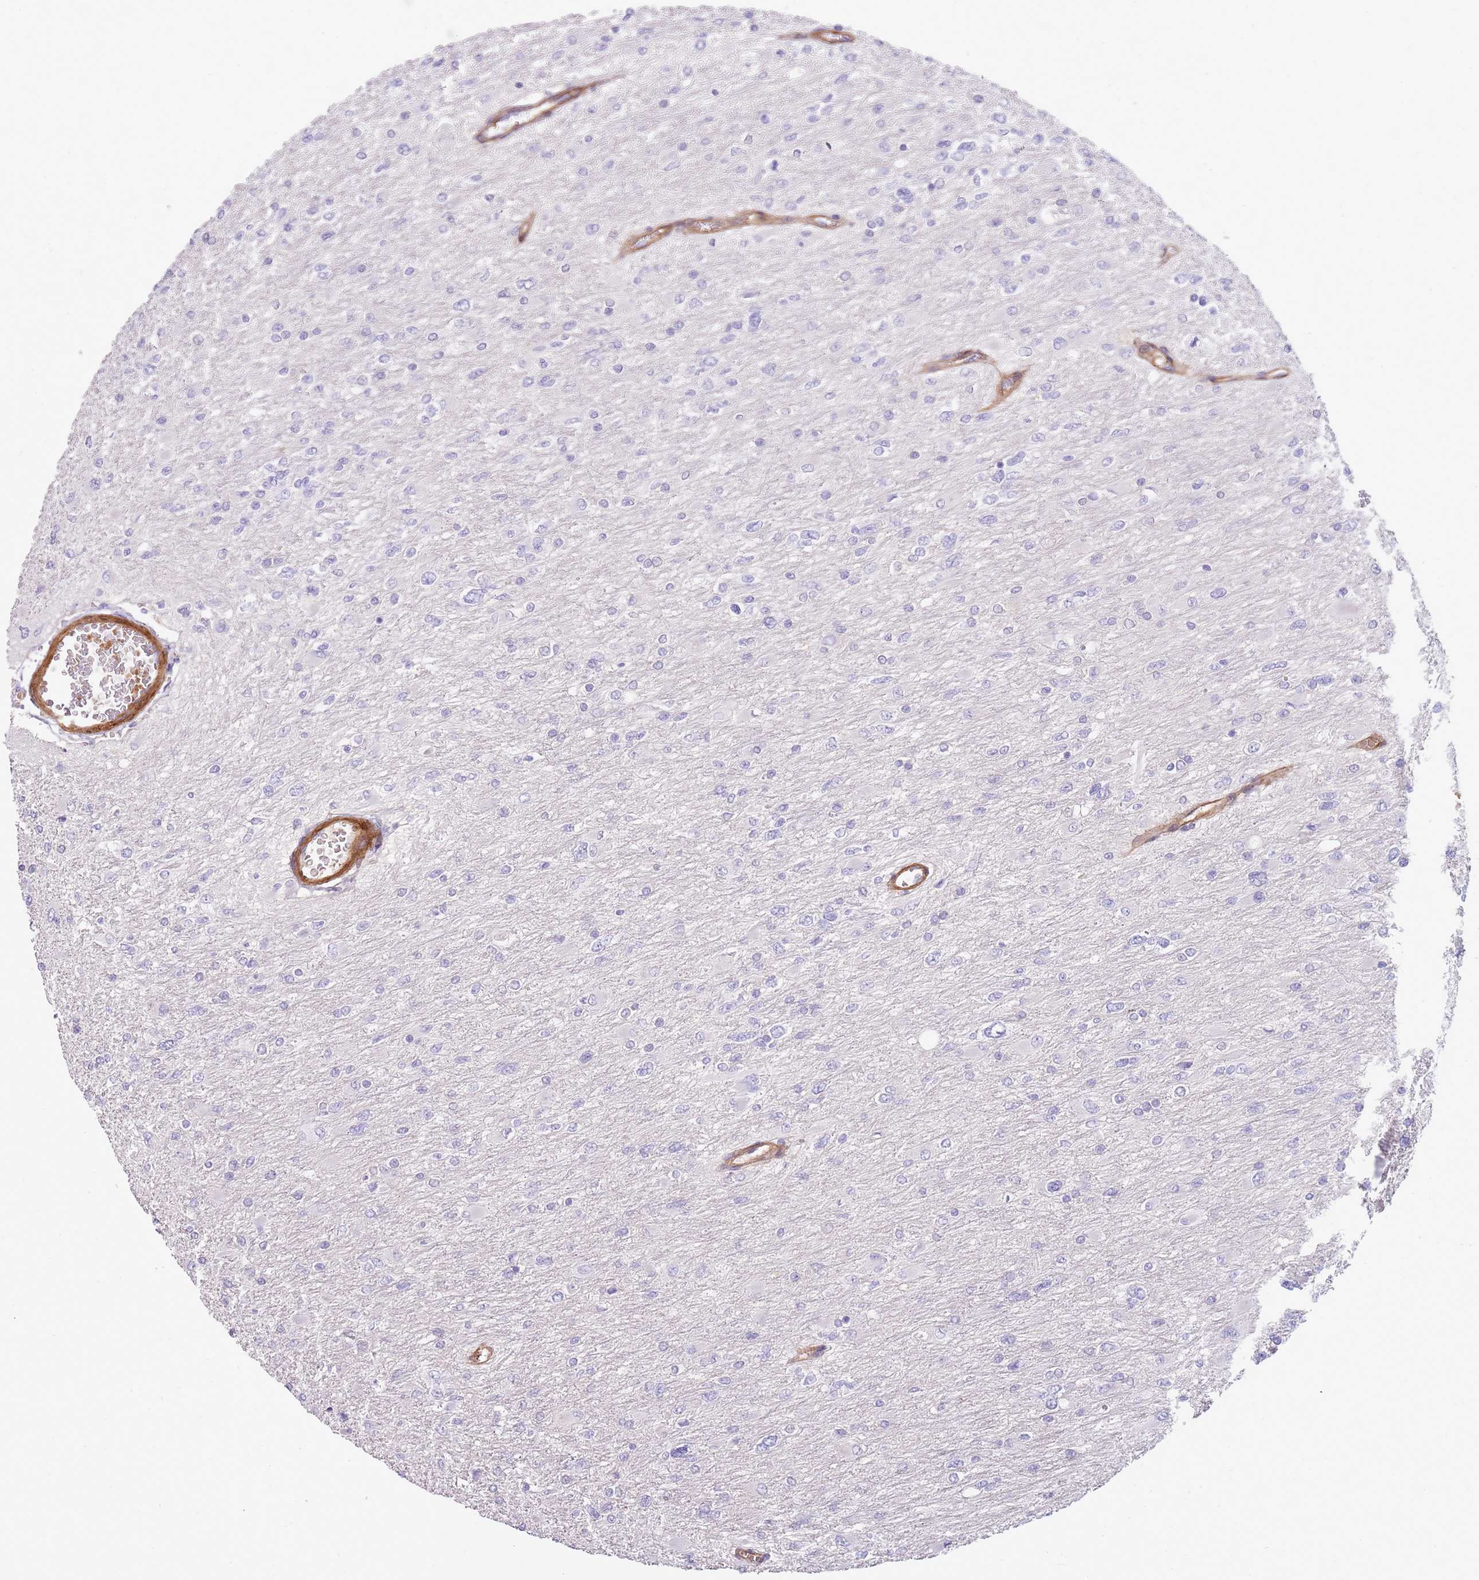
{"staining": {"intensity": "negative", "quantity": "none", "location": "none"}, "tissue": "glioma", "cell_type": "Tumor cells", "image_type": "cancer", "snomed": [{"axis": "morphology", "description": "Glioma, malignant, High grade"}, {"axis": "topography", "description": "Cerebral cortex"}], "caption": "Tumor cells are negative for protein expression in human glioma.", "gene": "TINAGL1", "patient": {"sex": "female", "age": 36}}